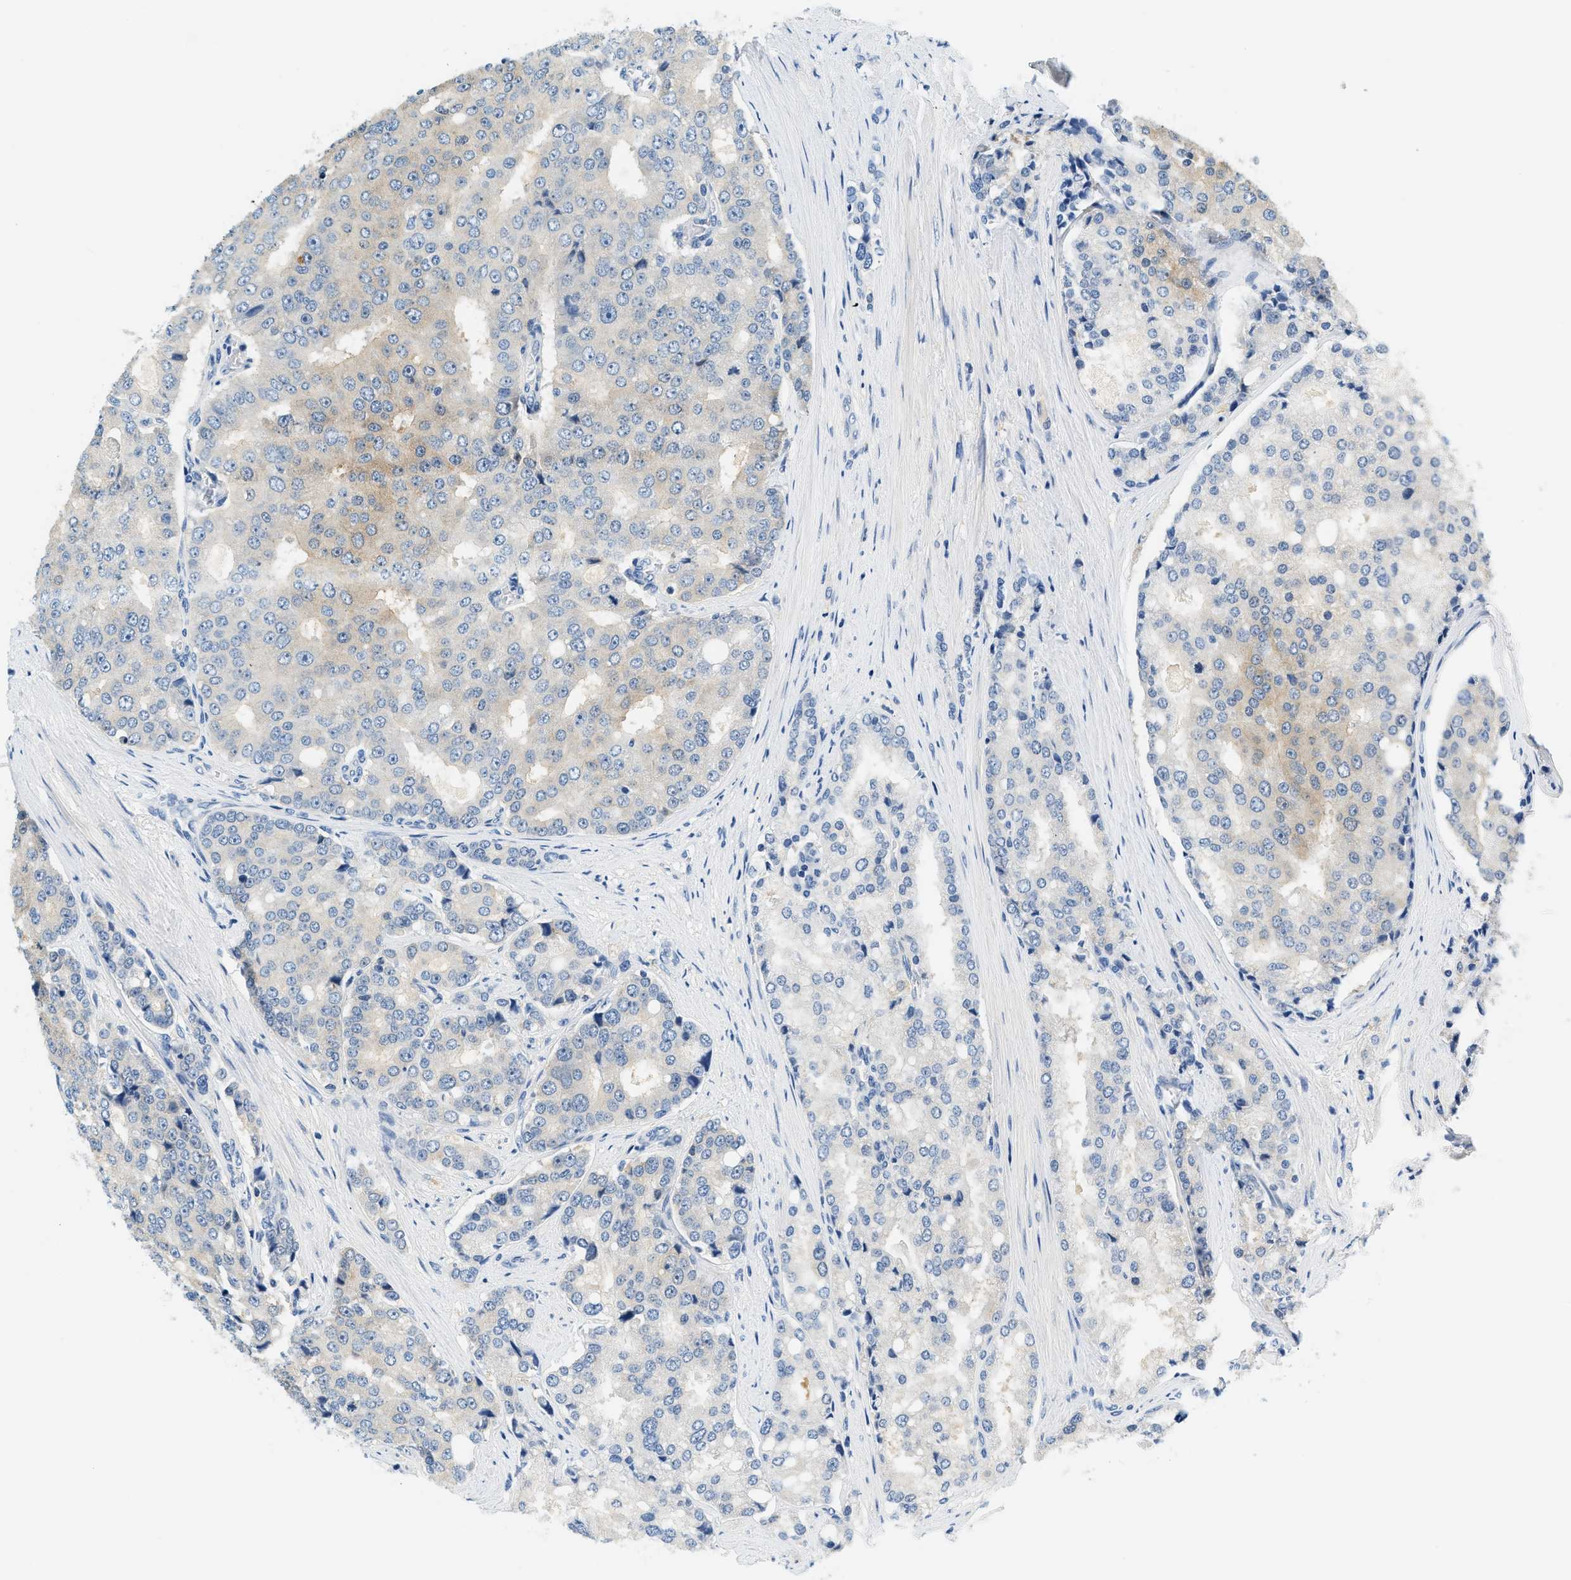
{"staining": {"intensity": "weak", "quantity": "<25%", "location": "cytoplasmic/membranous"}, "tissue": "prostate cancer", "cell_type": "Tumor cells", "image_type": "cancer", "snomed": [{"axis": "morphology", "description": "Adenocarcinoma, High grade"}, {"axis": "topography", "description": "Prostate"}], "caption": "Human high-grade adenocarcinoma (prostate) stained for a protein using immunohistochemistry shows no staining in tumor cells.", "gene": "SLC35E1", "patient": {"sex": "male", "age": 50}}